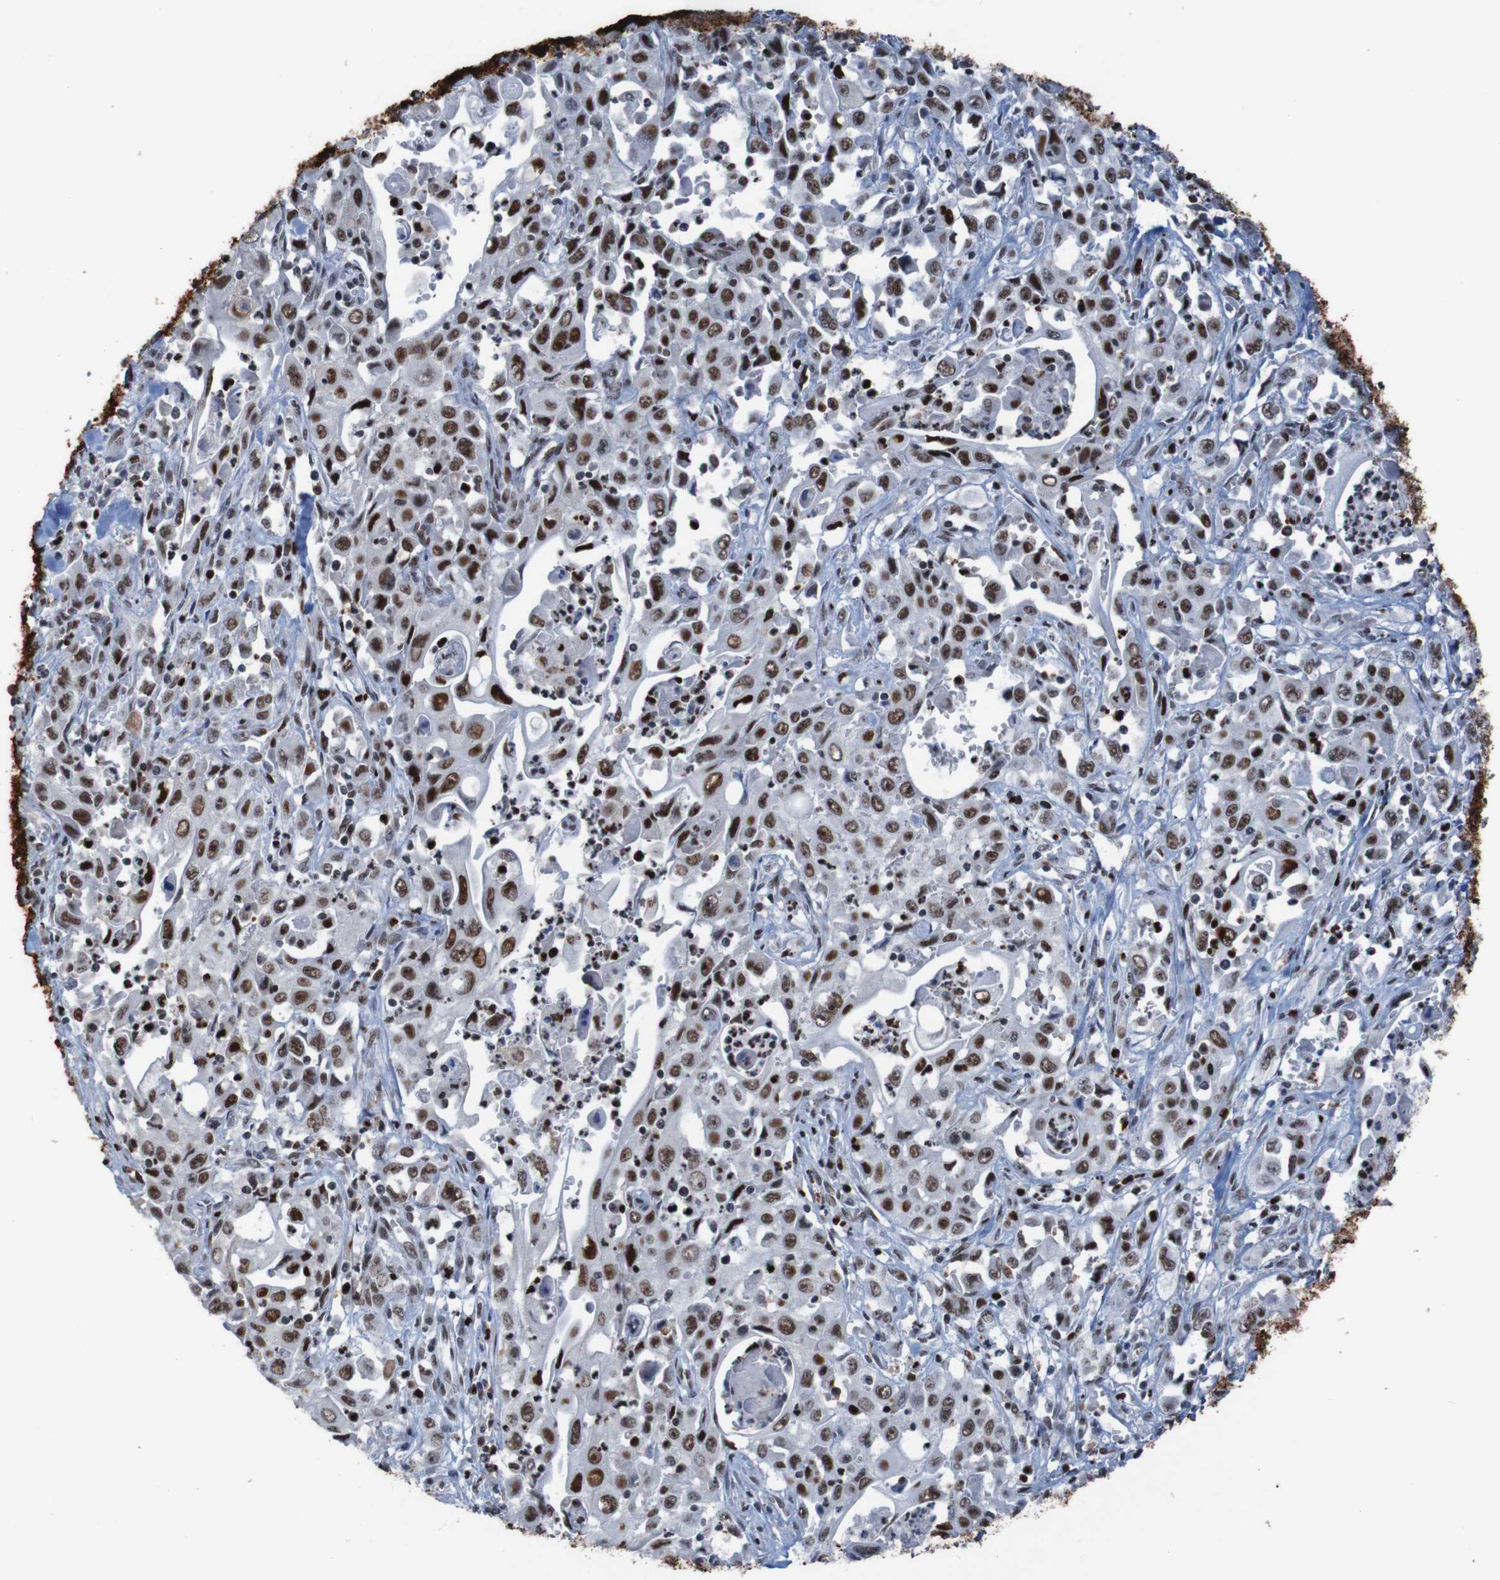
{"staining": {"intensity": "strong", "quantity": ">75%", "location": "nuclear"}, "tissue": "pancreatic cancer", "cell_type": "Tumor cells", "image_type": "cancer", "snomed": [{"axis": "morphology", "description": "Adenocarcinoma, NOS"}, {"axis": "topography", "description": "Pancreas"}], "caption": "DAB (3,3'-diaminobenzidine) immunohistochemical staining of human pancreatic adenocarcinoma displays strong nuclear protein positivity in about >75% of tumor cells.", "gene": "PHF2", "patient": {"sex": "male", "age": 70}}